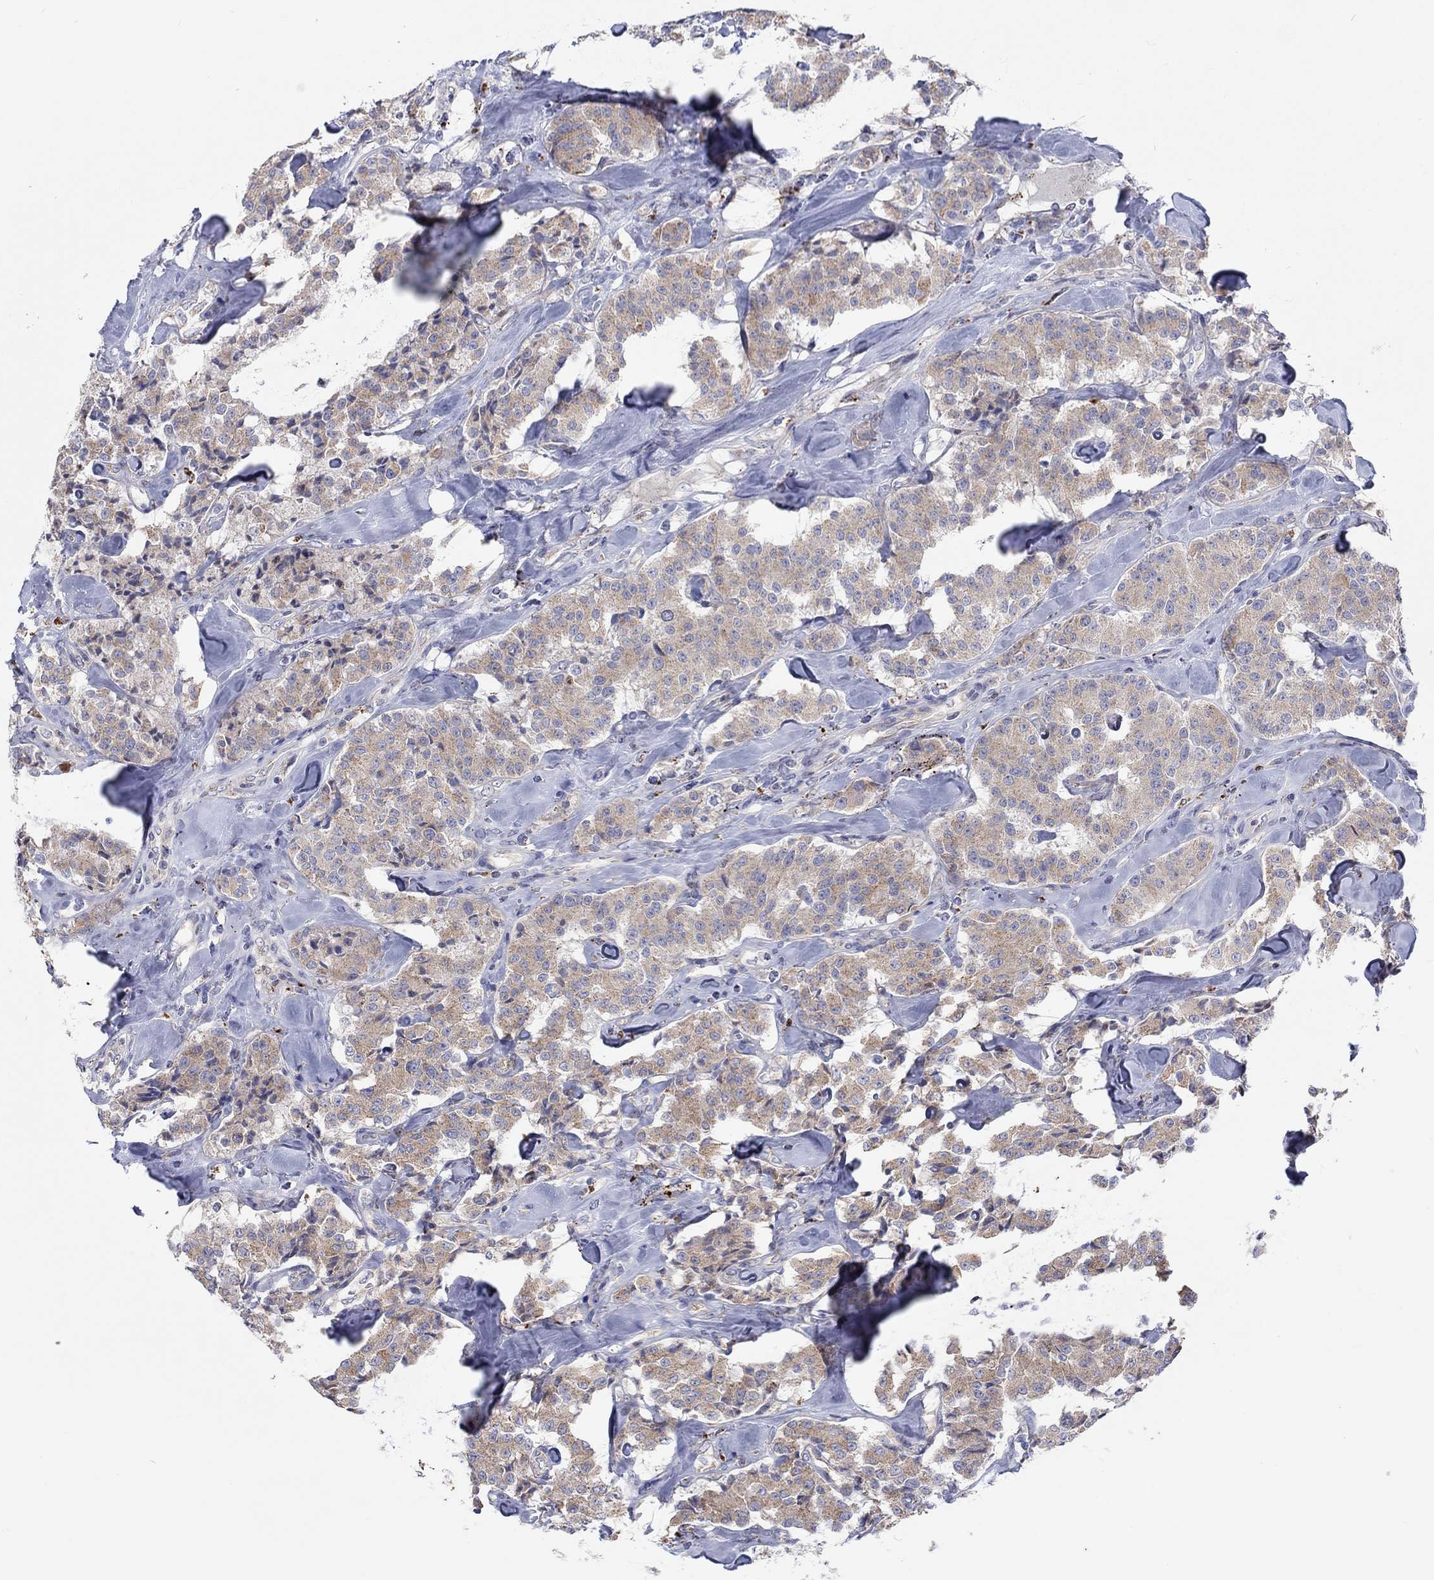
{"staining": {"intensity": "weak", "quantity": ">75%", "location": "cytoplasmic/membranous"}, "tissue": "carcinoid", "cell_type": "Tumor cells", "image_type": "cancer", "snomed": [{"axis": "morphology", "description": "Carcinoid, malignant, NOS"}, {"axis": "topography", "description": "Pancreas"}], "caption": "Protein expression analysis of carcinoid (malignant) reveals weak cytoplasmic/membranous positivity in approximately >75% of tumor cells.", "gene": "BCO2", "patient": {"sex": "male", "age": 41}}